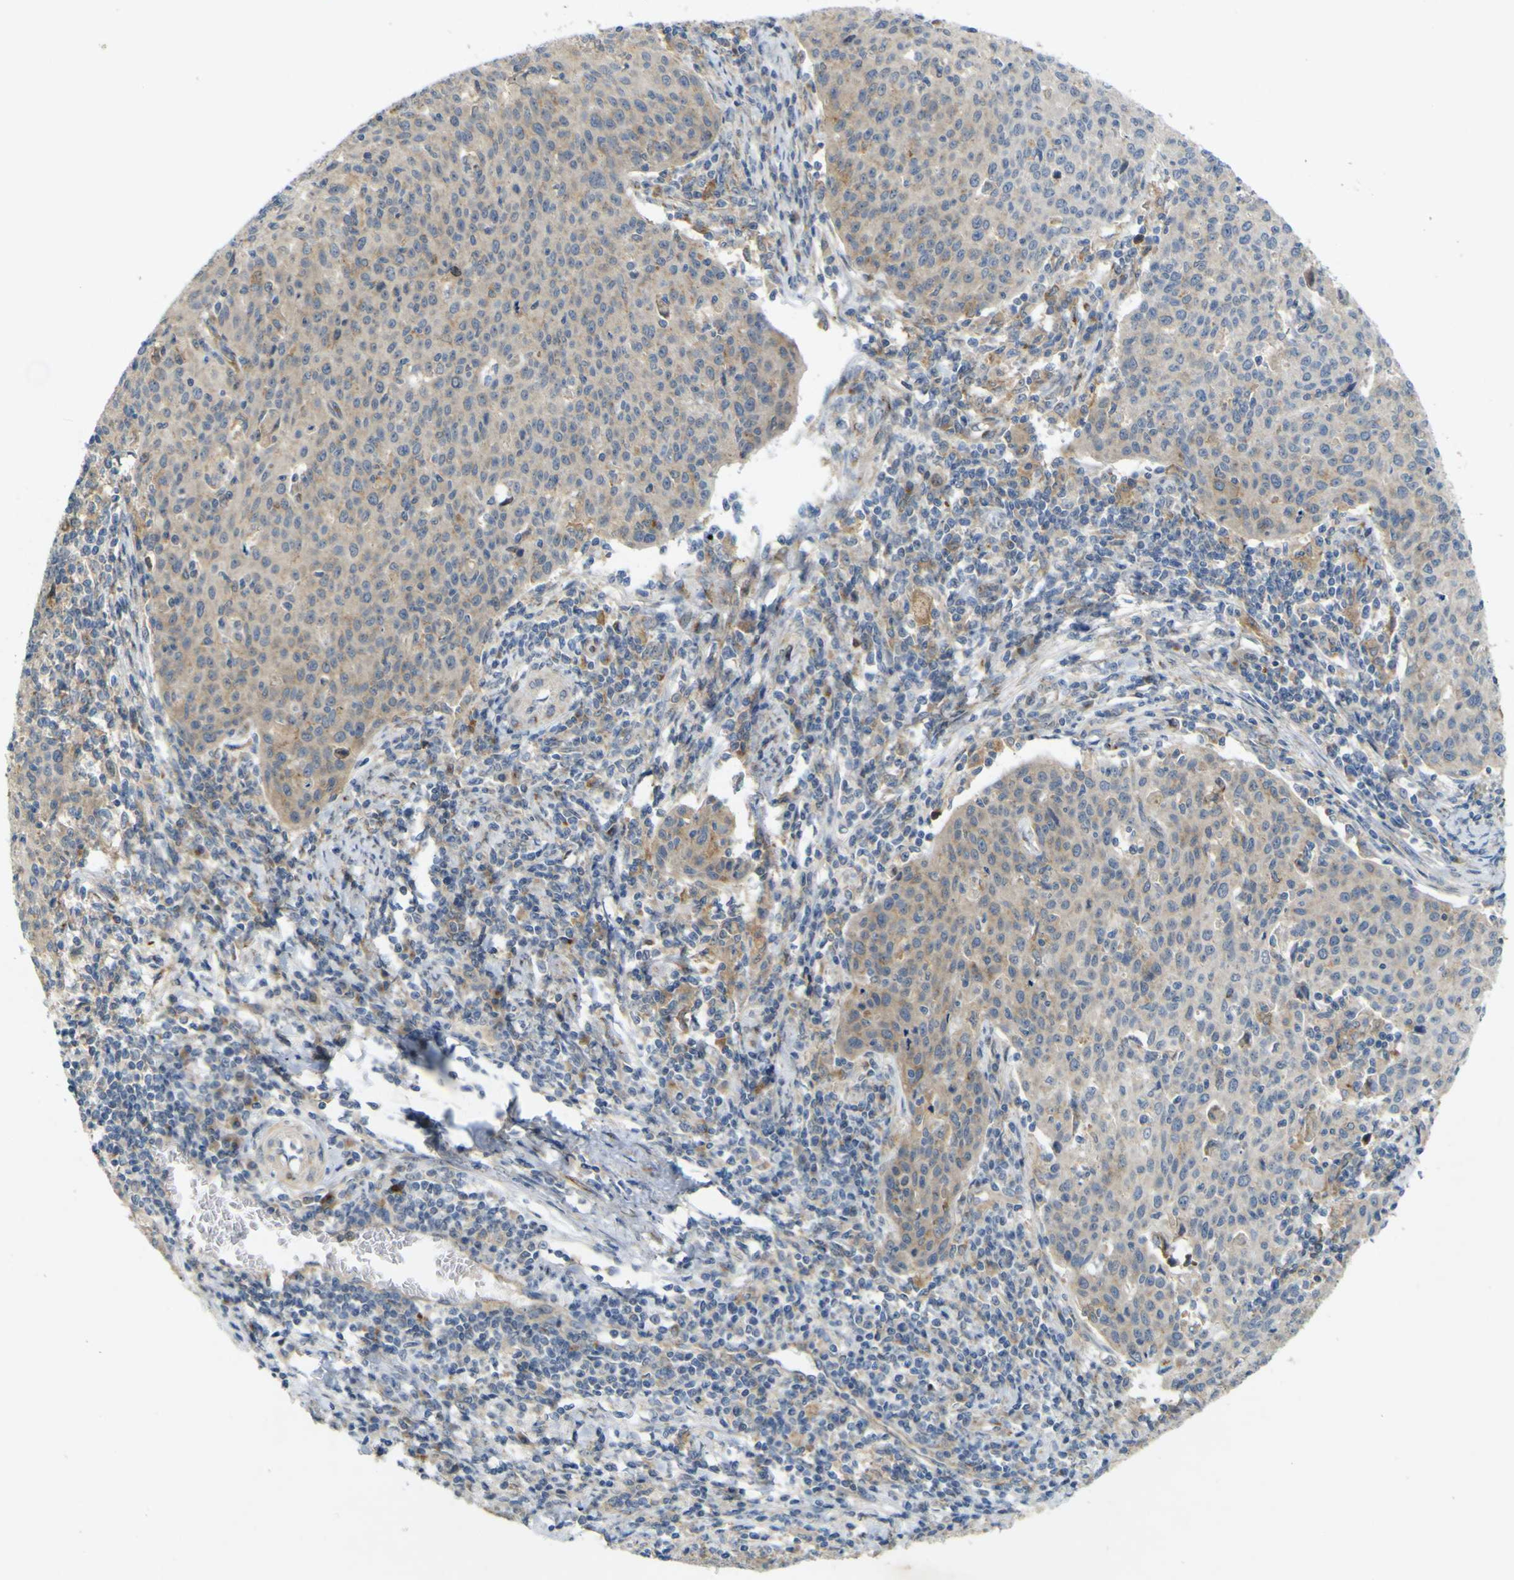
{"staining": {"intensity": "negative", "quantity": "none", "location": "none"}, "tissue": "cervical cancer", "cell_type": "Tumor cells", "image_type": "cancer", "snomed": [{"axis": "morphology", "description": "Squamous cell carcinoma, NOS"}, {"axis": "topography", "description": "Cervix"}], "caption": "This micrograph is of cervical squamous cell carcinoma stained with immunohistochemistry (IHC) to label a protein in brown with the nuclei are counter-stained blue. There is no staining in tumor cells. (DAB immunohistochemistry (IHC) with hematoxylin counter stain).", "gene": "IGF2R", "patient": {"sex": "female", "age": 38}}